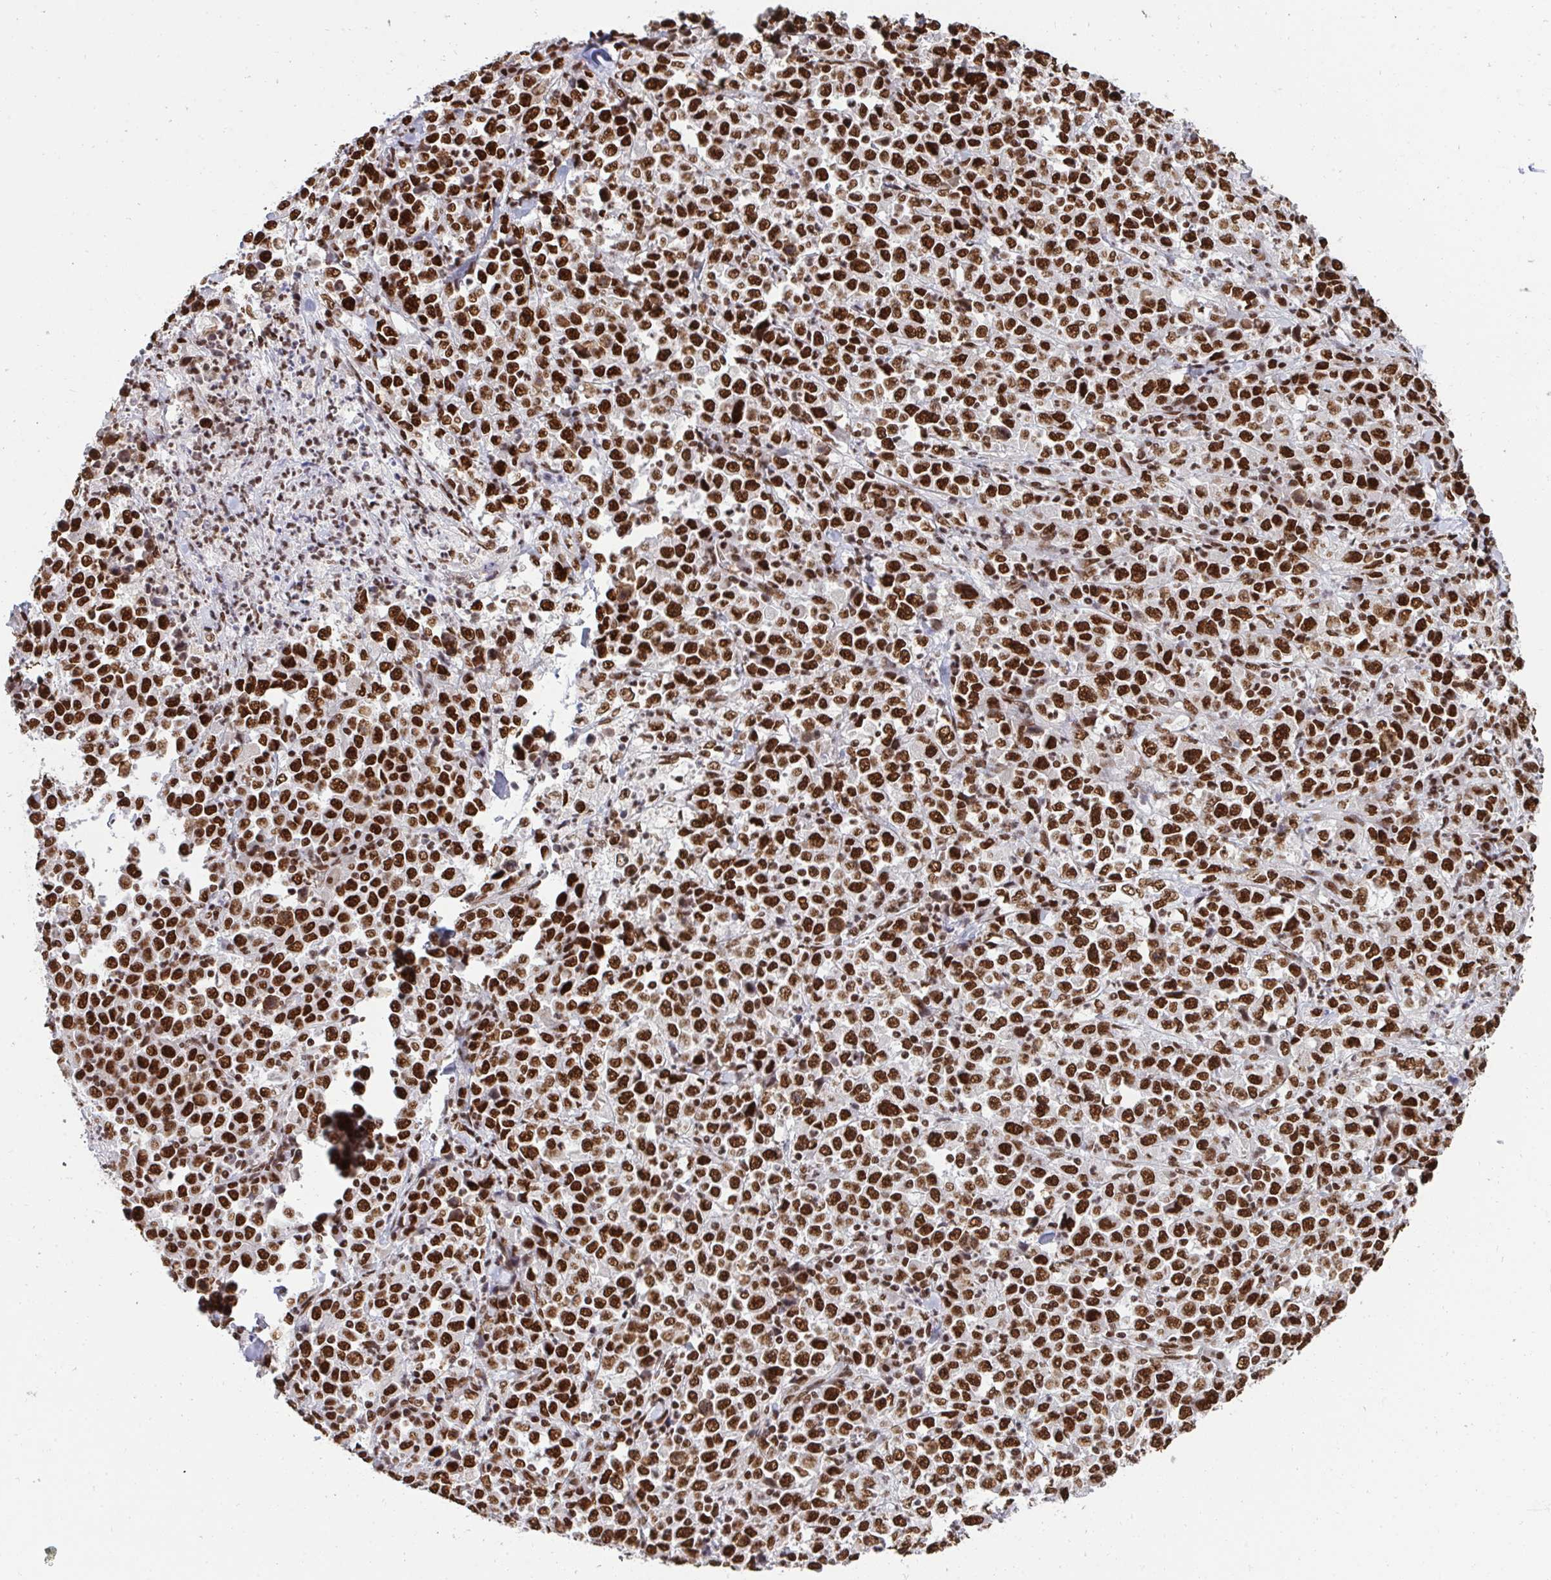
{"staining": {"intensity": "strong", "quantity": ">75%", "location": "nuclear"}, "tissue": "stomach cancer", "cell_type": "Tumor cells", "image_type": "cancer", "snomed": [{"axis": "morphology", "description": "Normal tissue, NOS"}, {"axis": "morphology", "description": "Adenocarcinoma, NOS"}, {"axis": "topography", "description": "Stomach, upper"}, {"axis": "topography", "description": "Stomach"}], "caption": "This micrograph displays immunohistochemistry staining of adenocarcinoma (stomach), with high strong nuclear staining in approximately >75% of tumor cells.", "gene": "HNRNPL", "patient": {"sex": "male", "age": 59}}